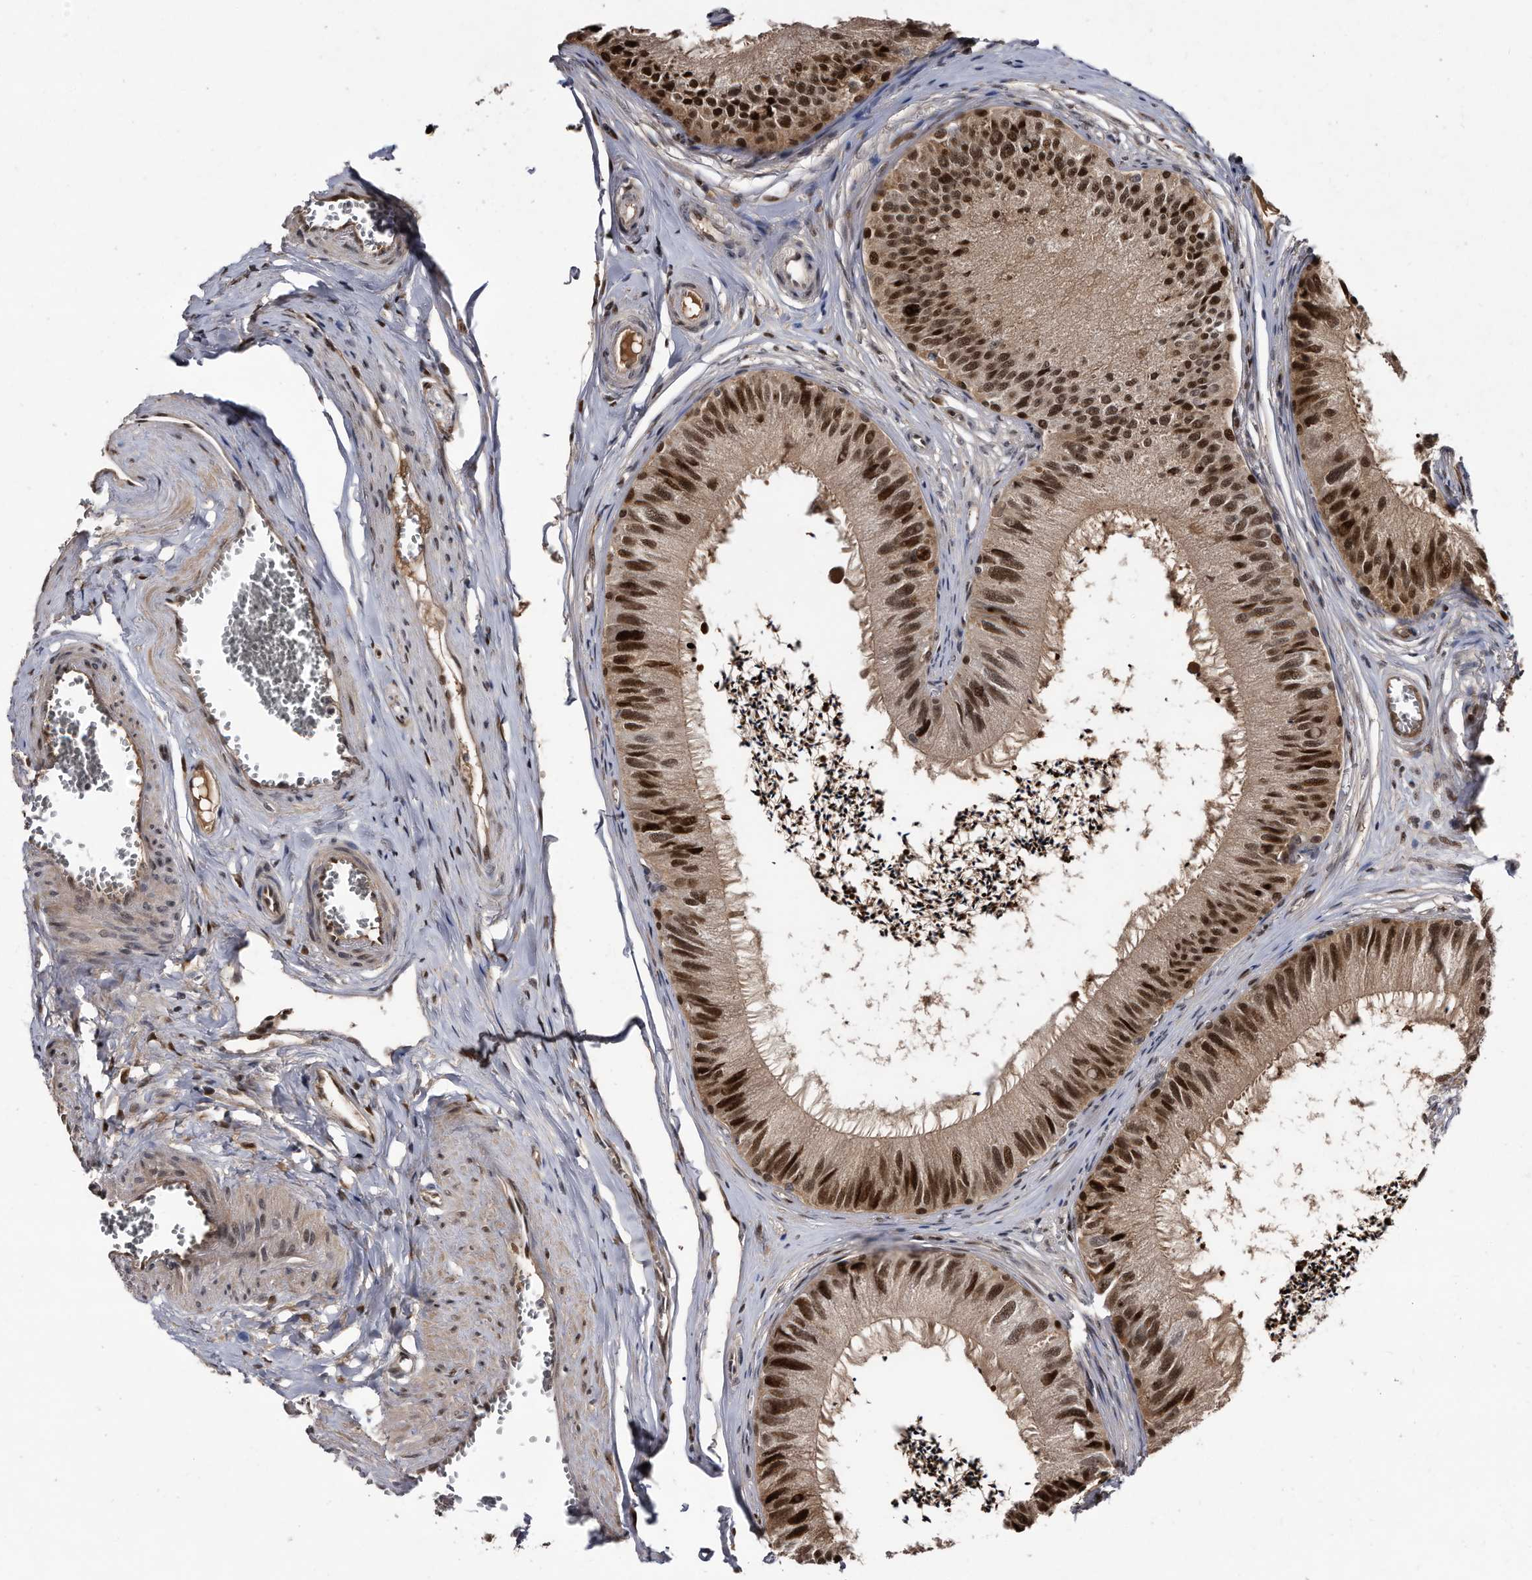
{"staining": {"intensity": "strong", "quantity": ">75%", "location": "cytoplasmic/membranous,nuclear"}, "tissue": "epididymis", "cell_type": "Glandular cells", "image_type": "normal", "snomed": [{"axis": "morphology", "description": "Normal tissue, NOS"}, {"axis": "topography", "description": "Epididymis"}], "caption": "IHC histopathology image of normal epididymis: epididymis stained using immunohistochemistry exhibits high levels of strong protein expression localized specifically in the cytoplasmic/membranous,nuclear of glandular cells, appearing as a cytoplasmic/membranous,nuclear brown color.", "gene": "RAD23B", "patient": {"sex": "male", "age": 79}}